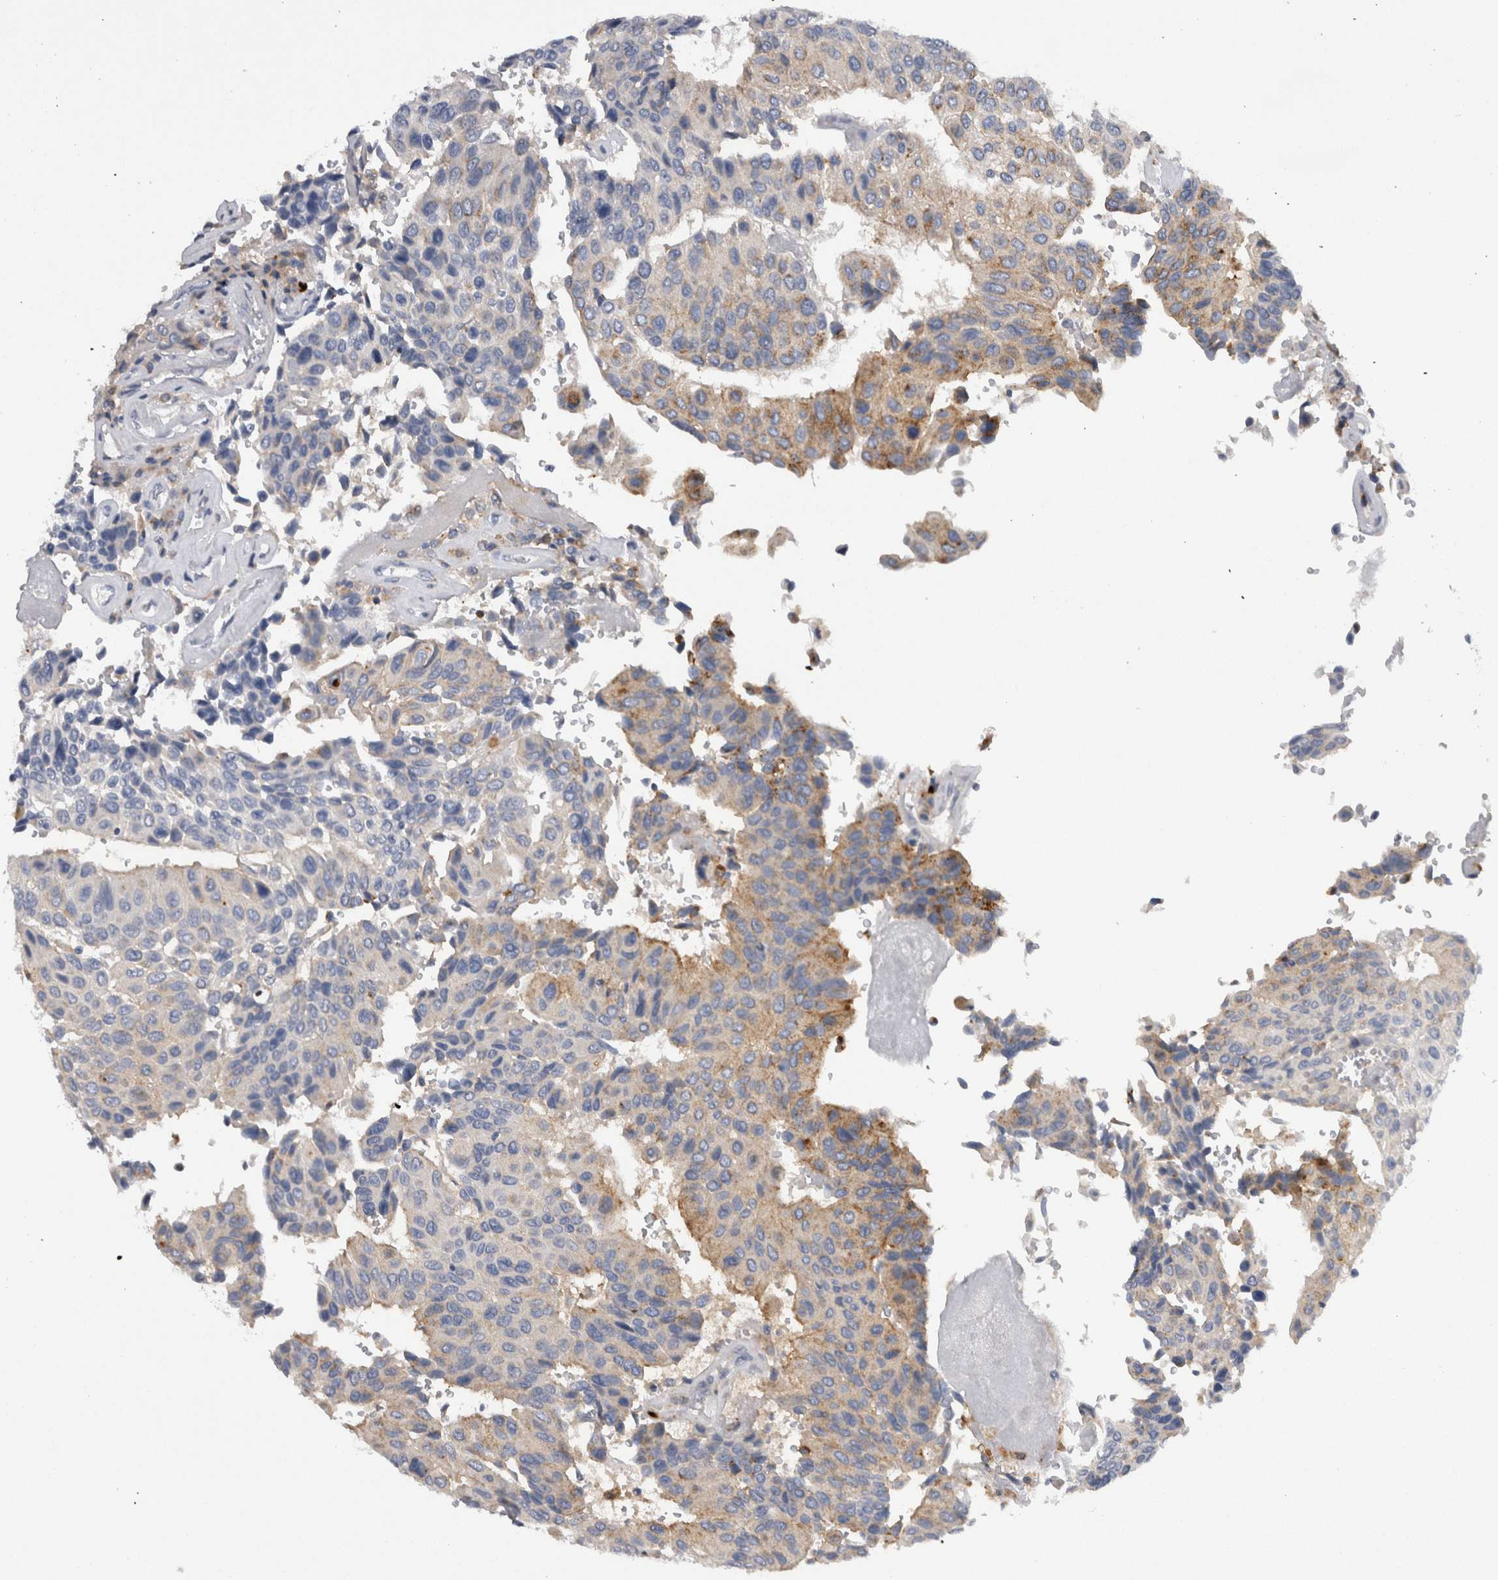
{"staining": {"intensity": "weak", "quantity": "25%-75%", "location": "cytoplasmic/membranous"}, "tissue": "urothelial cancer", "cell_type": "Tumor cells", "image_type": "cancer", "snomed": [{"axis": "morphology", "description": "Urothelial carcinoma, High grade"}, {"axis": "topography", "description": "Urinary bladder"}], "caption": "Protein expression analysis of human urothelial cancer reveals weak cytoplasmic/membranous expression in about 25%-75% of tumor cells.", "gene": "CD63", "patient": {"sex": "male", "age": 66}}